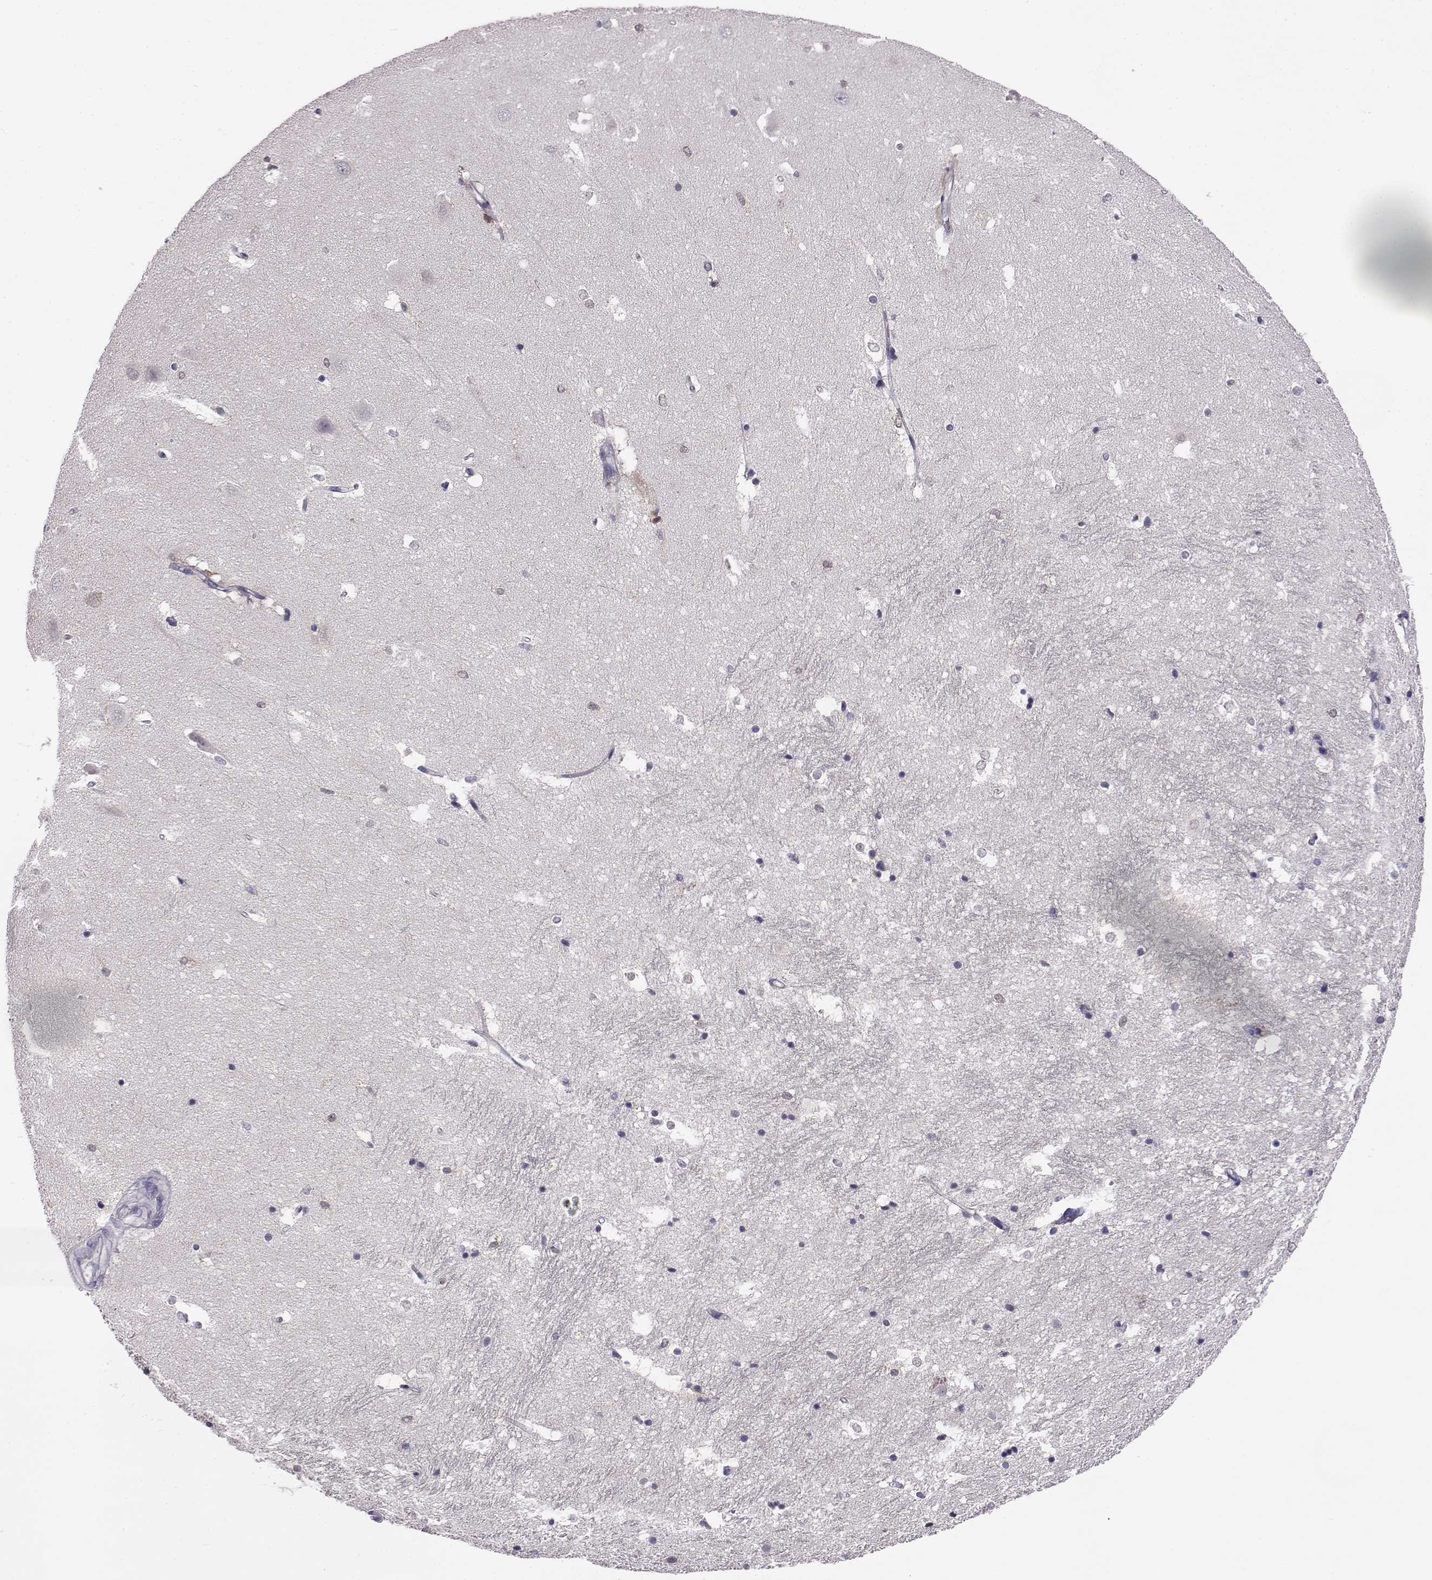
{"staining": {"intensity": "negative", "quantity": "none", "location": "none"}, "tissue": "hippocampus", "cell_type": "Glial cells", "image_type": "normal", "snomed": [{"axis": "morphology", "description": "Normal tissue, NOS"}, {"axis": "topography", "description": "Hippocampus"}], "caption": "A high-resolution image shows IHC staining of benign hippocampus, which demonstrates no significant positivity in glial cells.", "gene": "AKR1B1", "patient": {"sex": "male", "age": 44}}